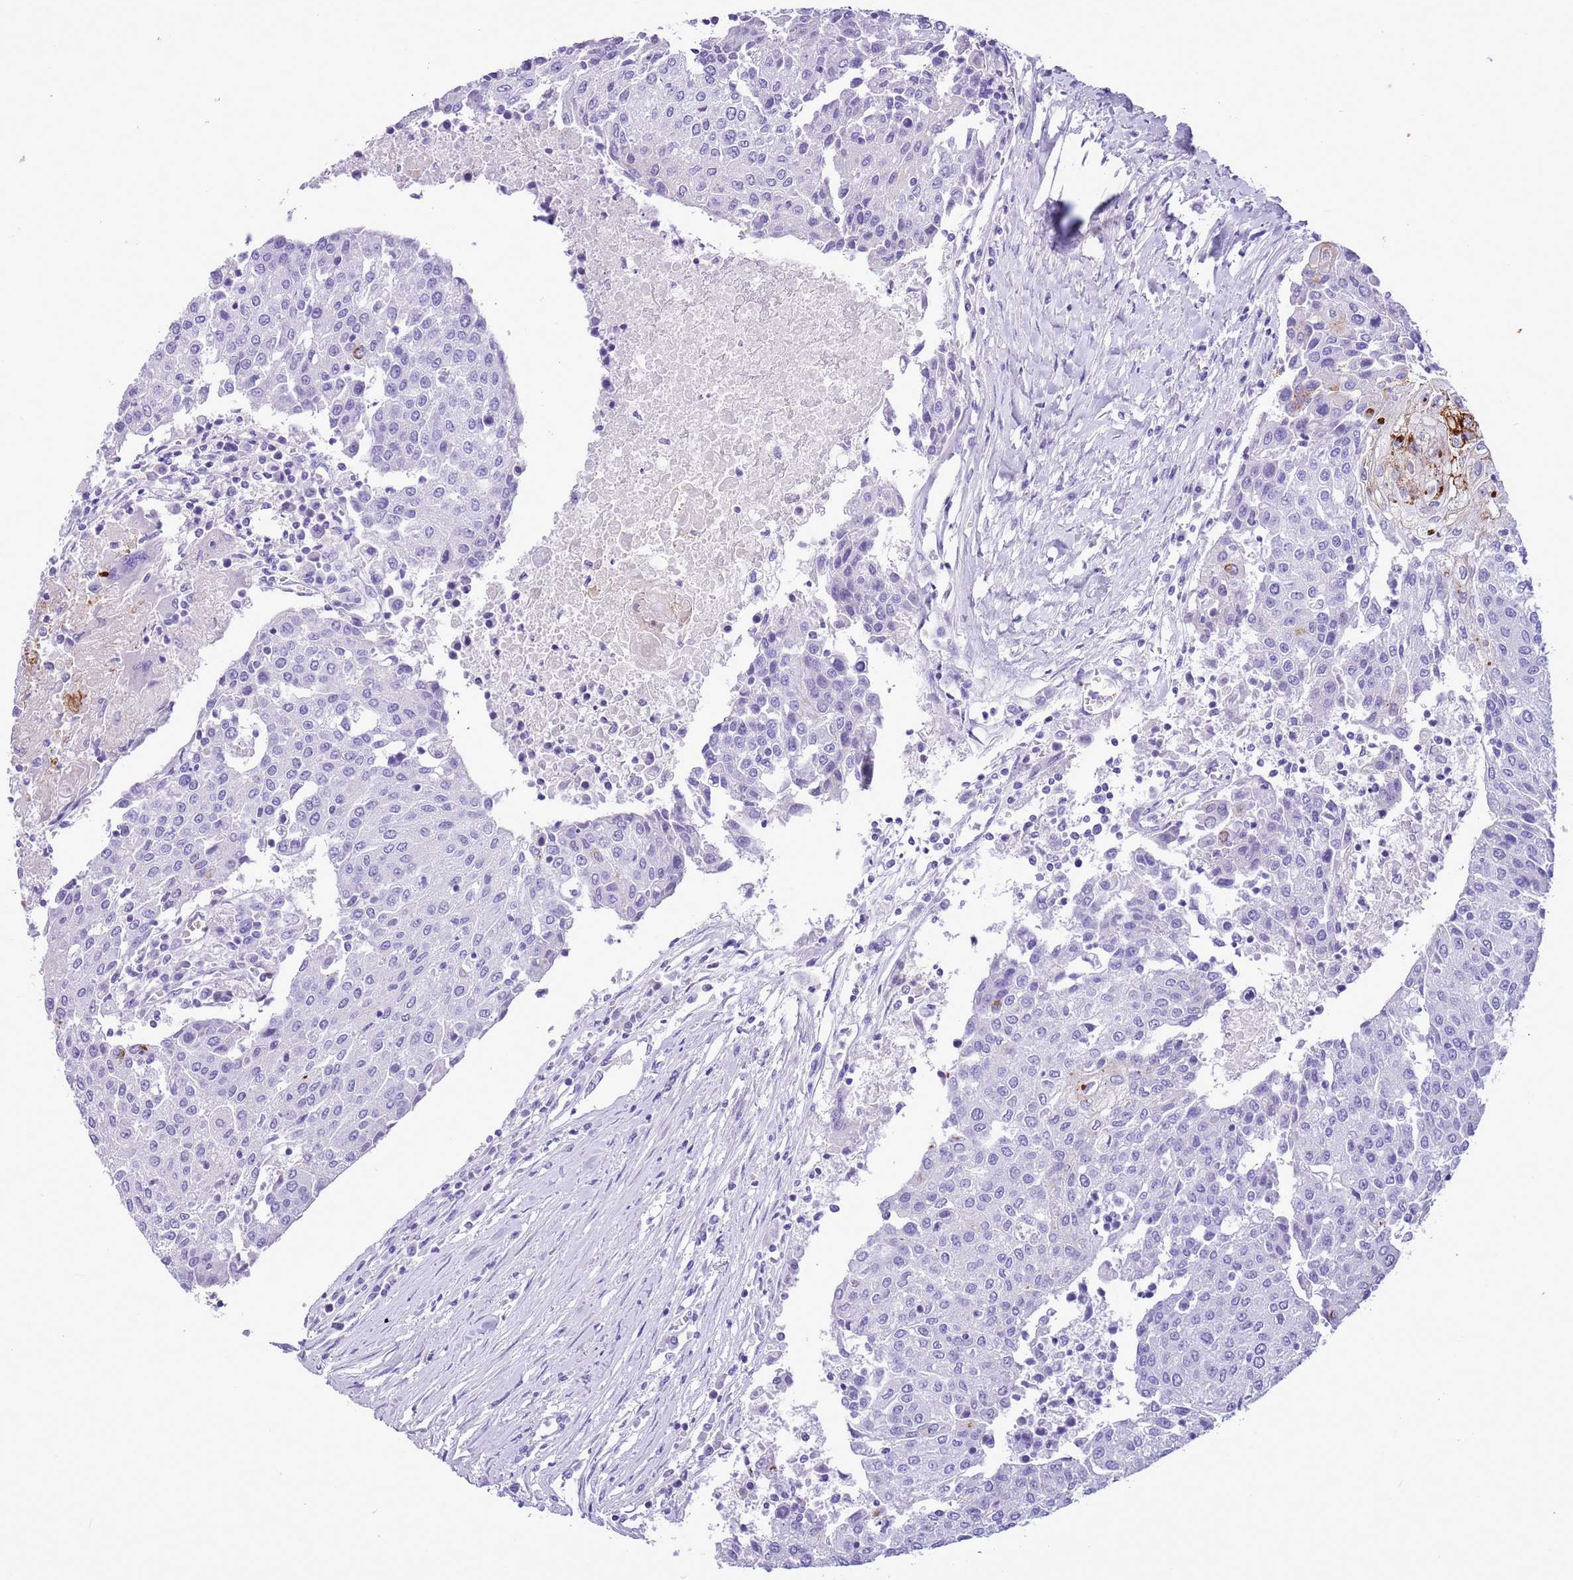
{"staining": {"intensity": "negative", "quantity": "none", "location": "none"}, "tissue": "urothelial cancer", "cell_type": "Tumor cells", "image_type": "cancer", "snomed": [{"axis": "morphology", "description": "Urothelial carcinoma, High grade"}, {"axis": "topography", "description": "Urinary bladder"}], "caption": "An IHC photomicrograph of urothelial carcinoma (high-grade) is shown. There is no staining in tumor cells of urothelial carcinoma (high-grade).", "gene": "TBC1D10B", "patient": {"sex": "female", "age": 85}}